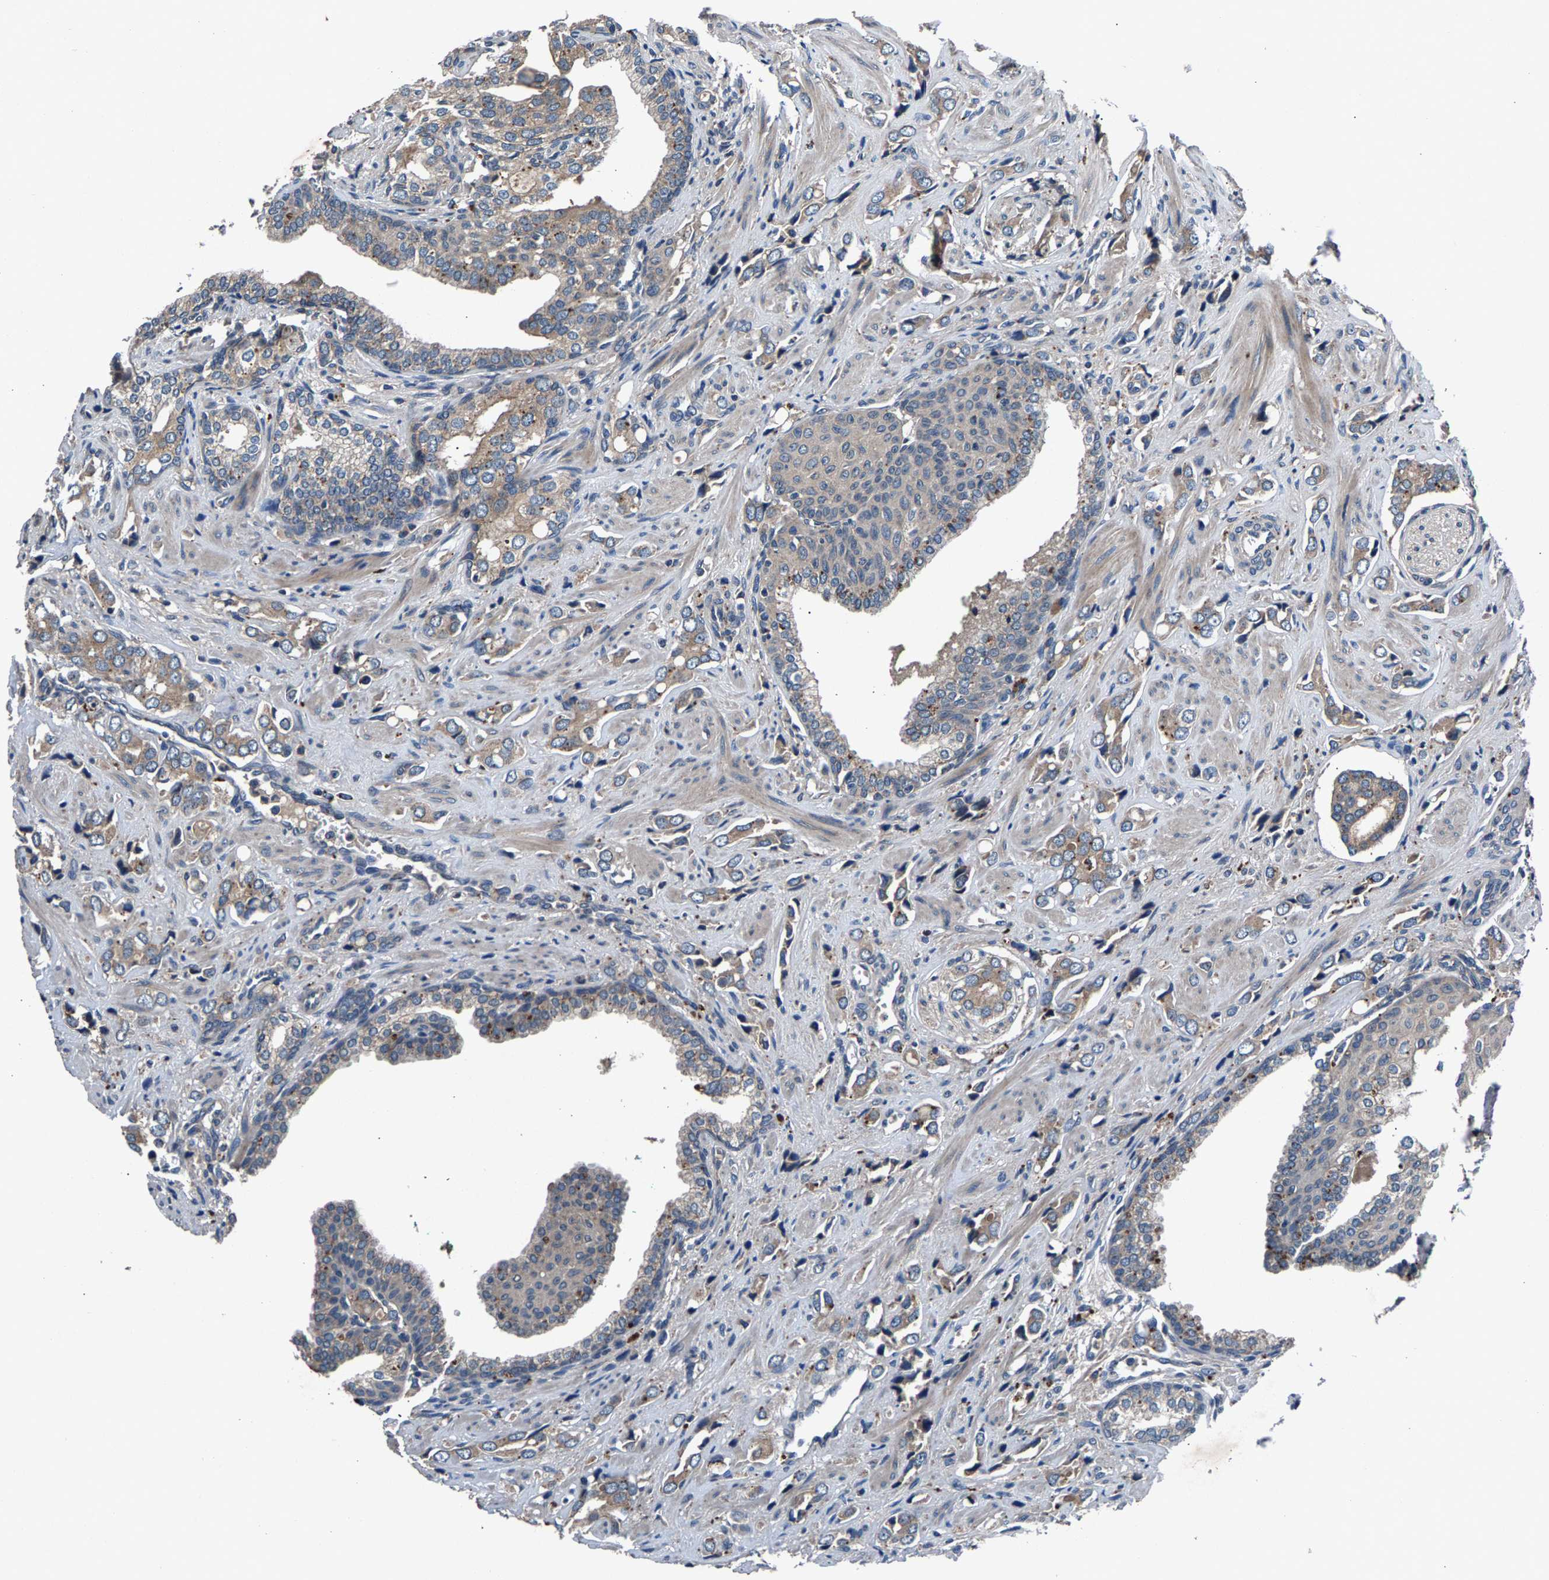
{"staining": {"intensity": "weak", "quantity": ">75%", "location": "cytoplasmic/membranous"}, "tissue": "prostate cancer", "cell_type": "Tumor cells", "image_type": "cancer", "snomed": [{"axis": "morphology", "description": "Adenocarcinoma, High grade"}, {"axis": "topography", "description": "Prostate"}], "caption": "A low amount of weak cytoplasmic/membranous positivity is appreciated in approximately >75% of tumor cells in prostate cancer (adenocarcinoma (high-grade)) tissue.", "gene": "PRXL2C", "patient": {"sex": "male", "age": 52}}